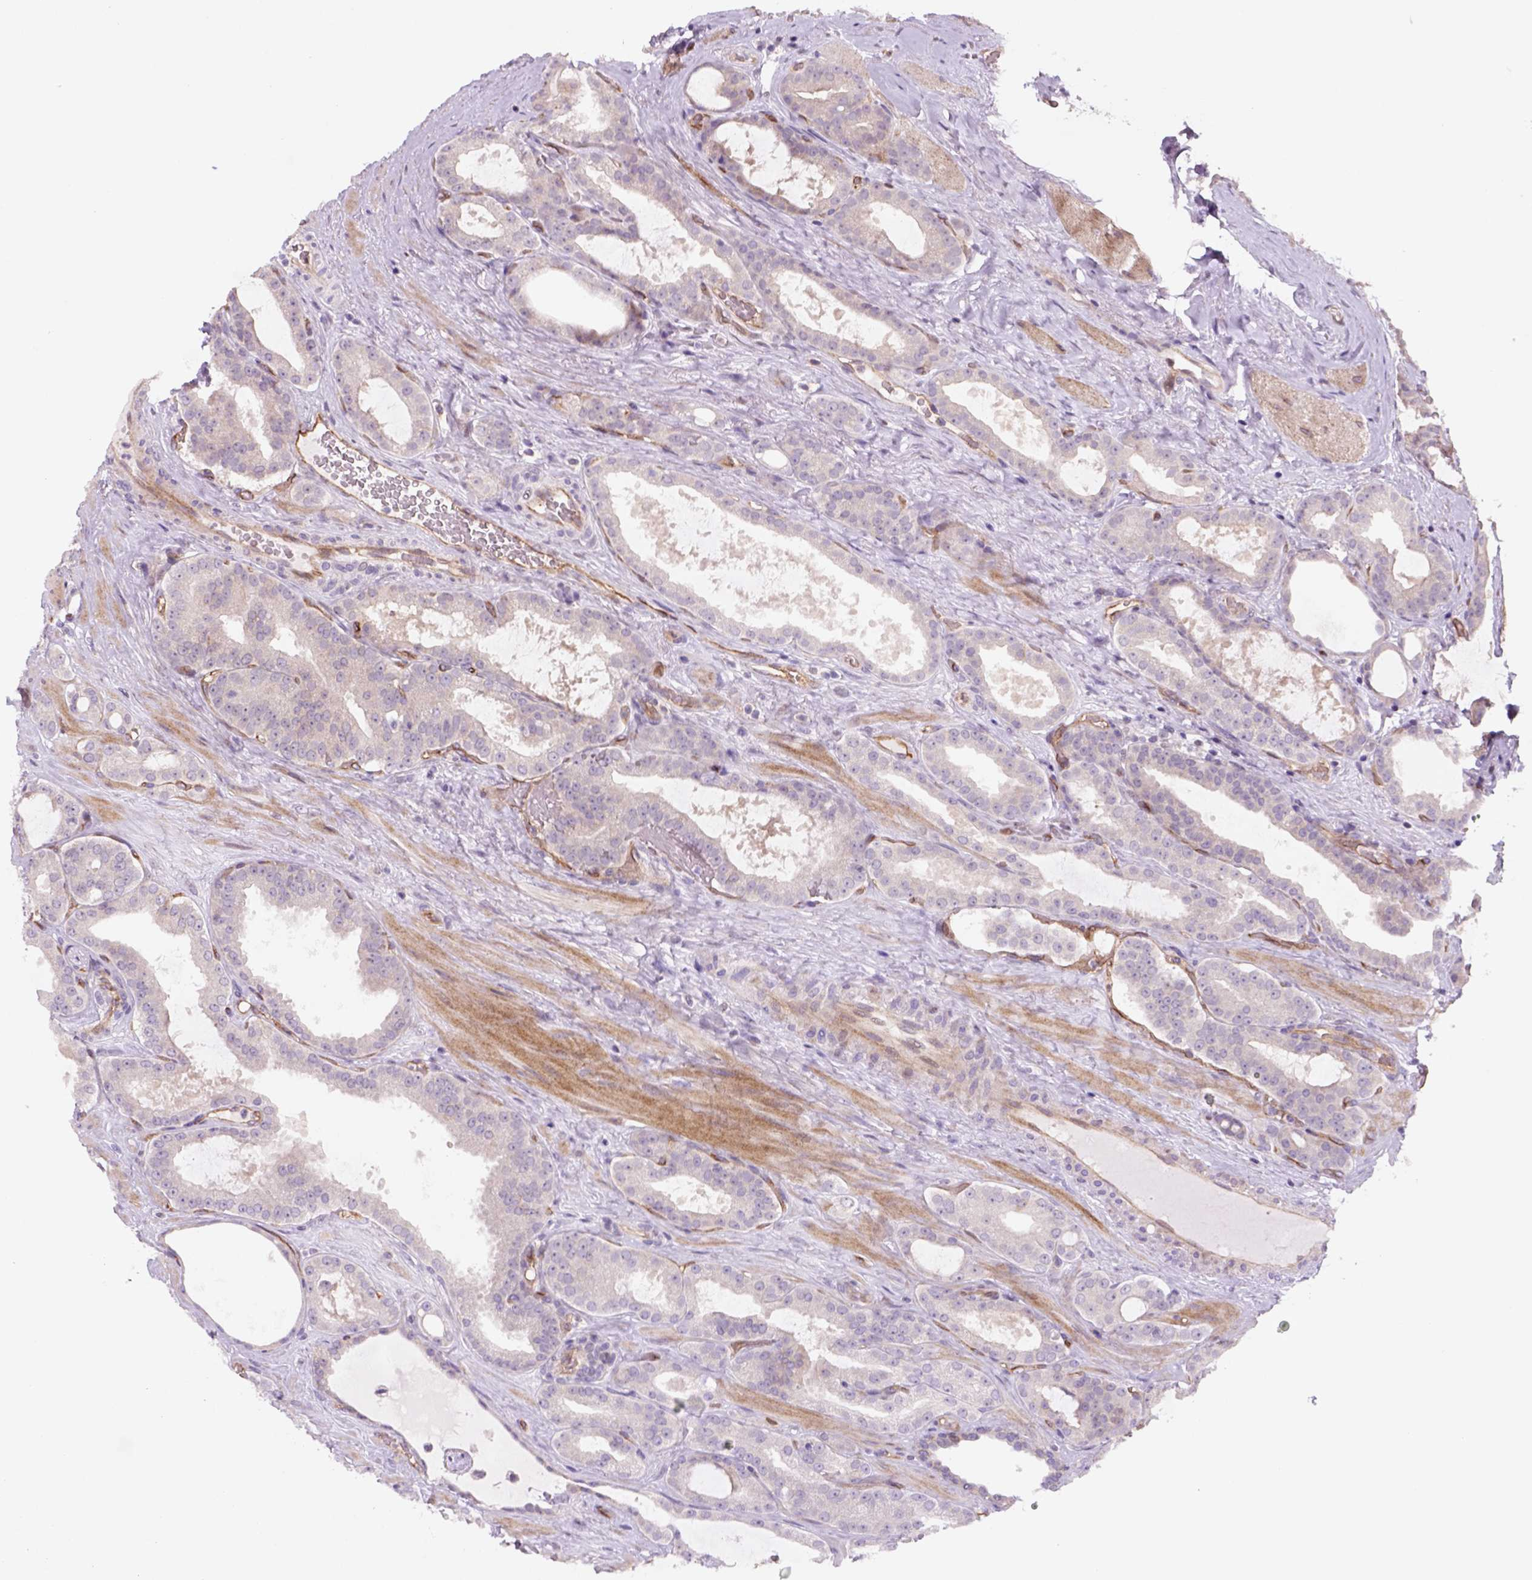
{"staining": {"intensity": "moderate", "quantity": "25%-75%", "location": "cytoplasmic/membranous"}, "tissue": "prostate cancer", "cell_type": "Tumor cells", "image_type": "cancer", "snomed": [{"axis": "morphology", "description": "Adenocarcinoma, NOS"}, {"axis": "topography", "description": "Prostate"}], "caption": "IHC histopathology image of neoplastic tissue: adenocarcinoma (prostate) stained using immunohistochemistry (IHC) demonstrates medium levels of moderate protein expression localized specifically in the cytoplasmic/membranous of tumor cells, appearing as a cytoplasmic/membranous brown color.", "gene": "VSTM5", "patient": {"sex": "male", "age": 67}}